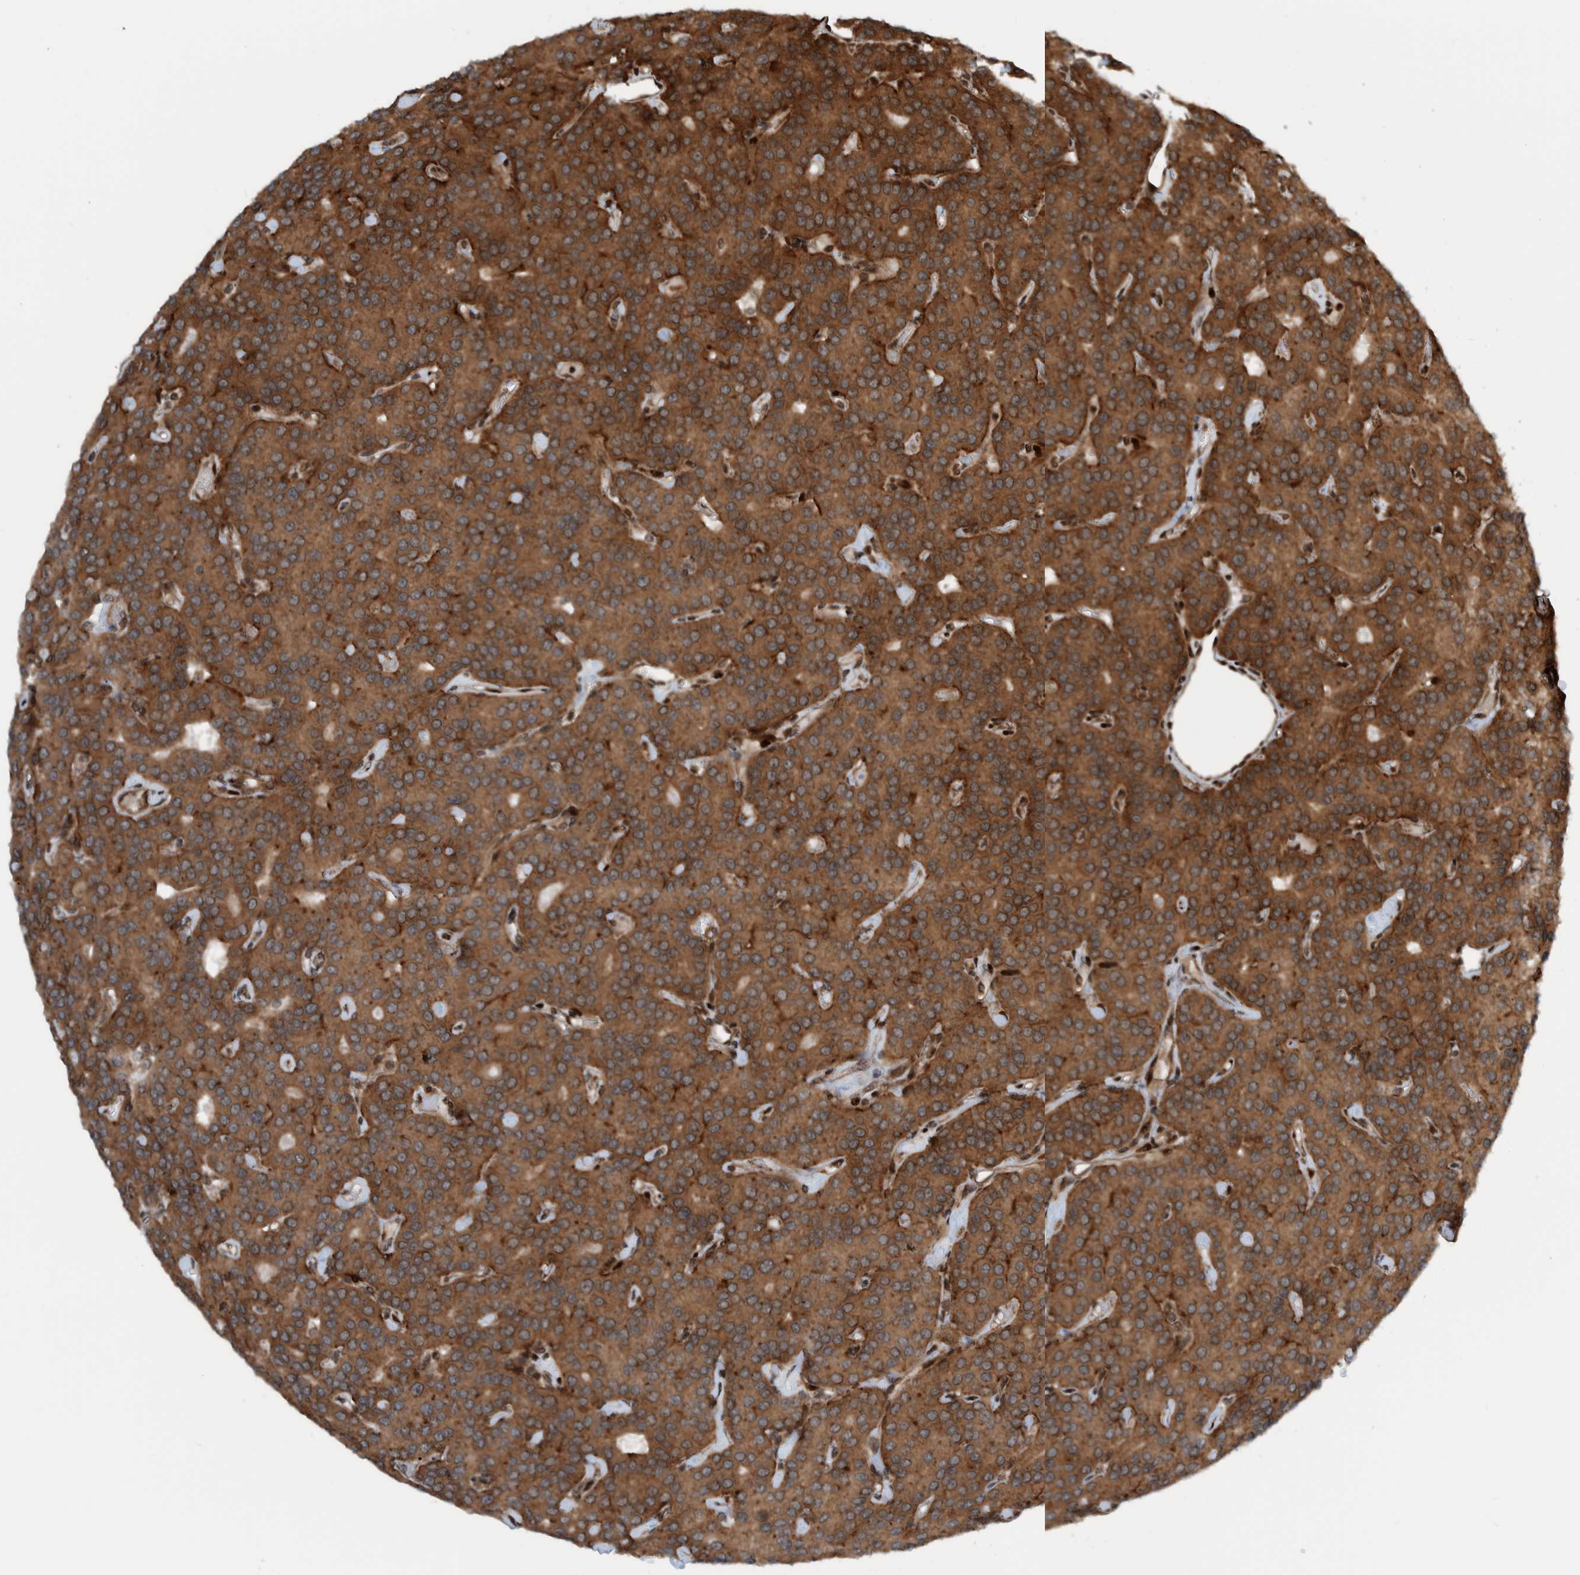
{"staining": {"intensity": "strong", "quantity": "25%-75%", "location": "cytoplasmic/membranous"}, "tissue": "parathyroid gland", "cell_type": "Glandular cells", "image_type": "normal", "snomed": [{"axis": "morphology", "description": "Normal tissue, NOS"}, {"axis": "morphology", "description": "Adenoma, NOS"}, {"axis": "topography", "description": "Parathyroid gland"}], "caption": "Immunohistochemical staining of unremarkable human parathyroid gland demonstrates 25%-75% levels of strong cytoplasmic/membranous protein expression in approximately 25%-75% of glandular cells.", "gene": "ZNF366", "patient": {"sex": "female", "age": 86}}